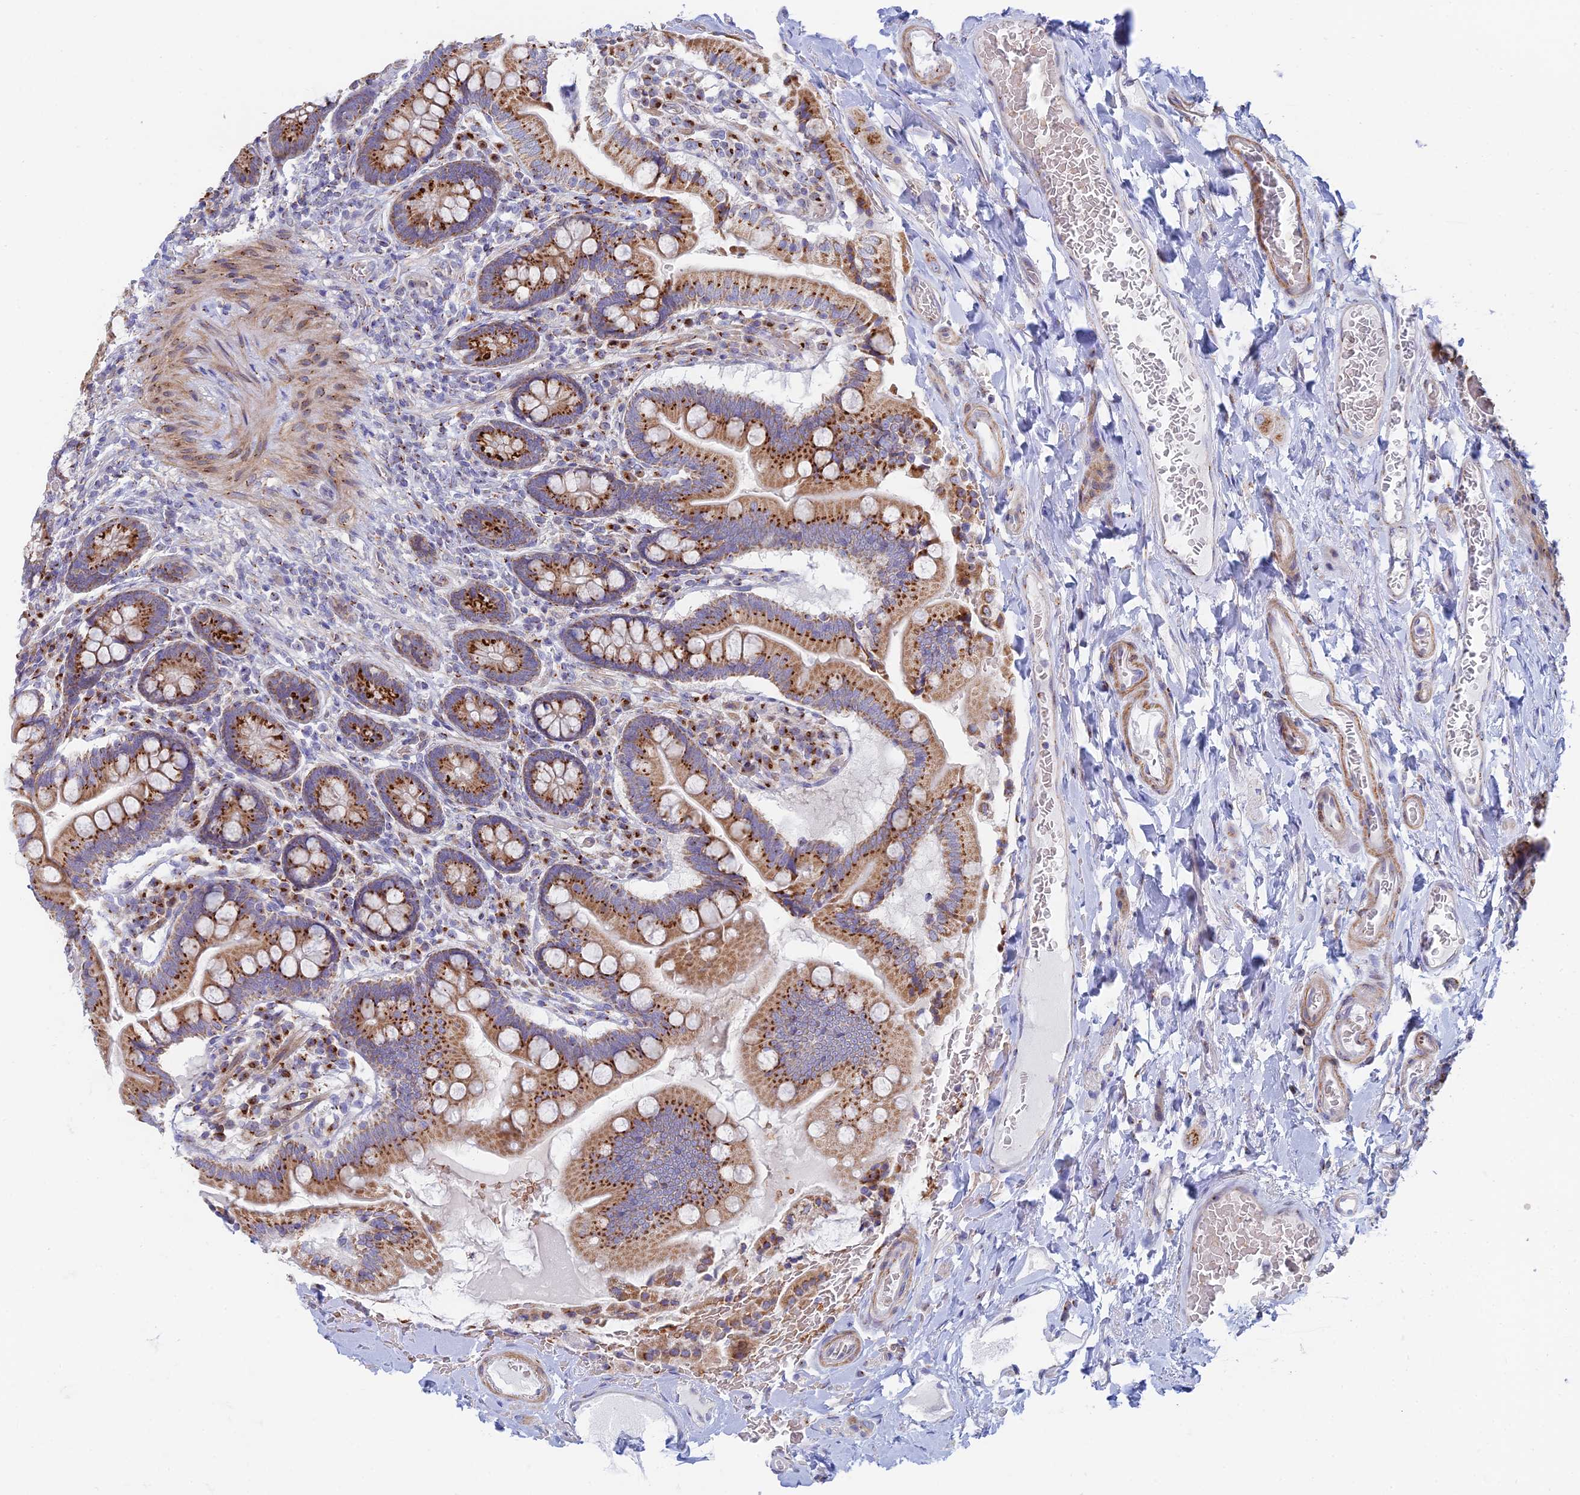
{"staining": {"intensity": "strong", "quantity": ">75%", "location": "cytoplasmic/membranous"}, "tissue": "small intestine", "cell_type": "Glandular cells", "image_type": "normal", "snomed": [{"axis": "morphology", "description": "Normal tissue, NOS"}, {"axis": "topography", "description": "Small intestine"}], "caption": "Protein staining reveals strong cytoplasmic/membranous positivity in about >75% of glandular cells in unremarkable small intestine. The protein of interest is shown in brown color, while the nuclei are stained blue.", "gene": "ENSG00000267561", "patient": {"sex": "female", "age": 64}}